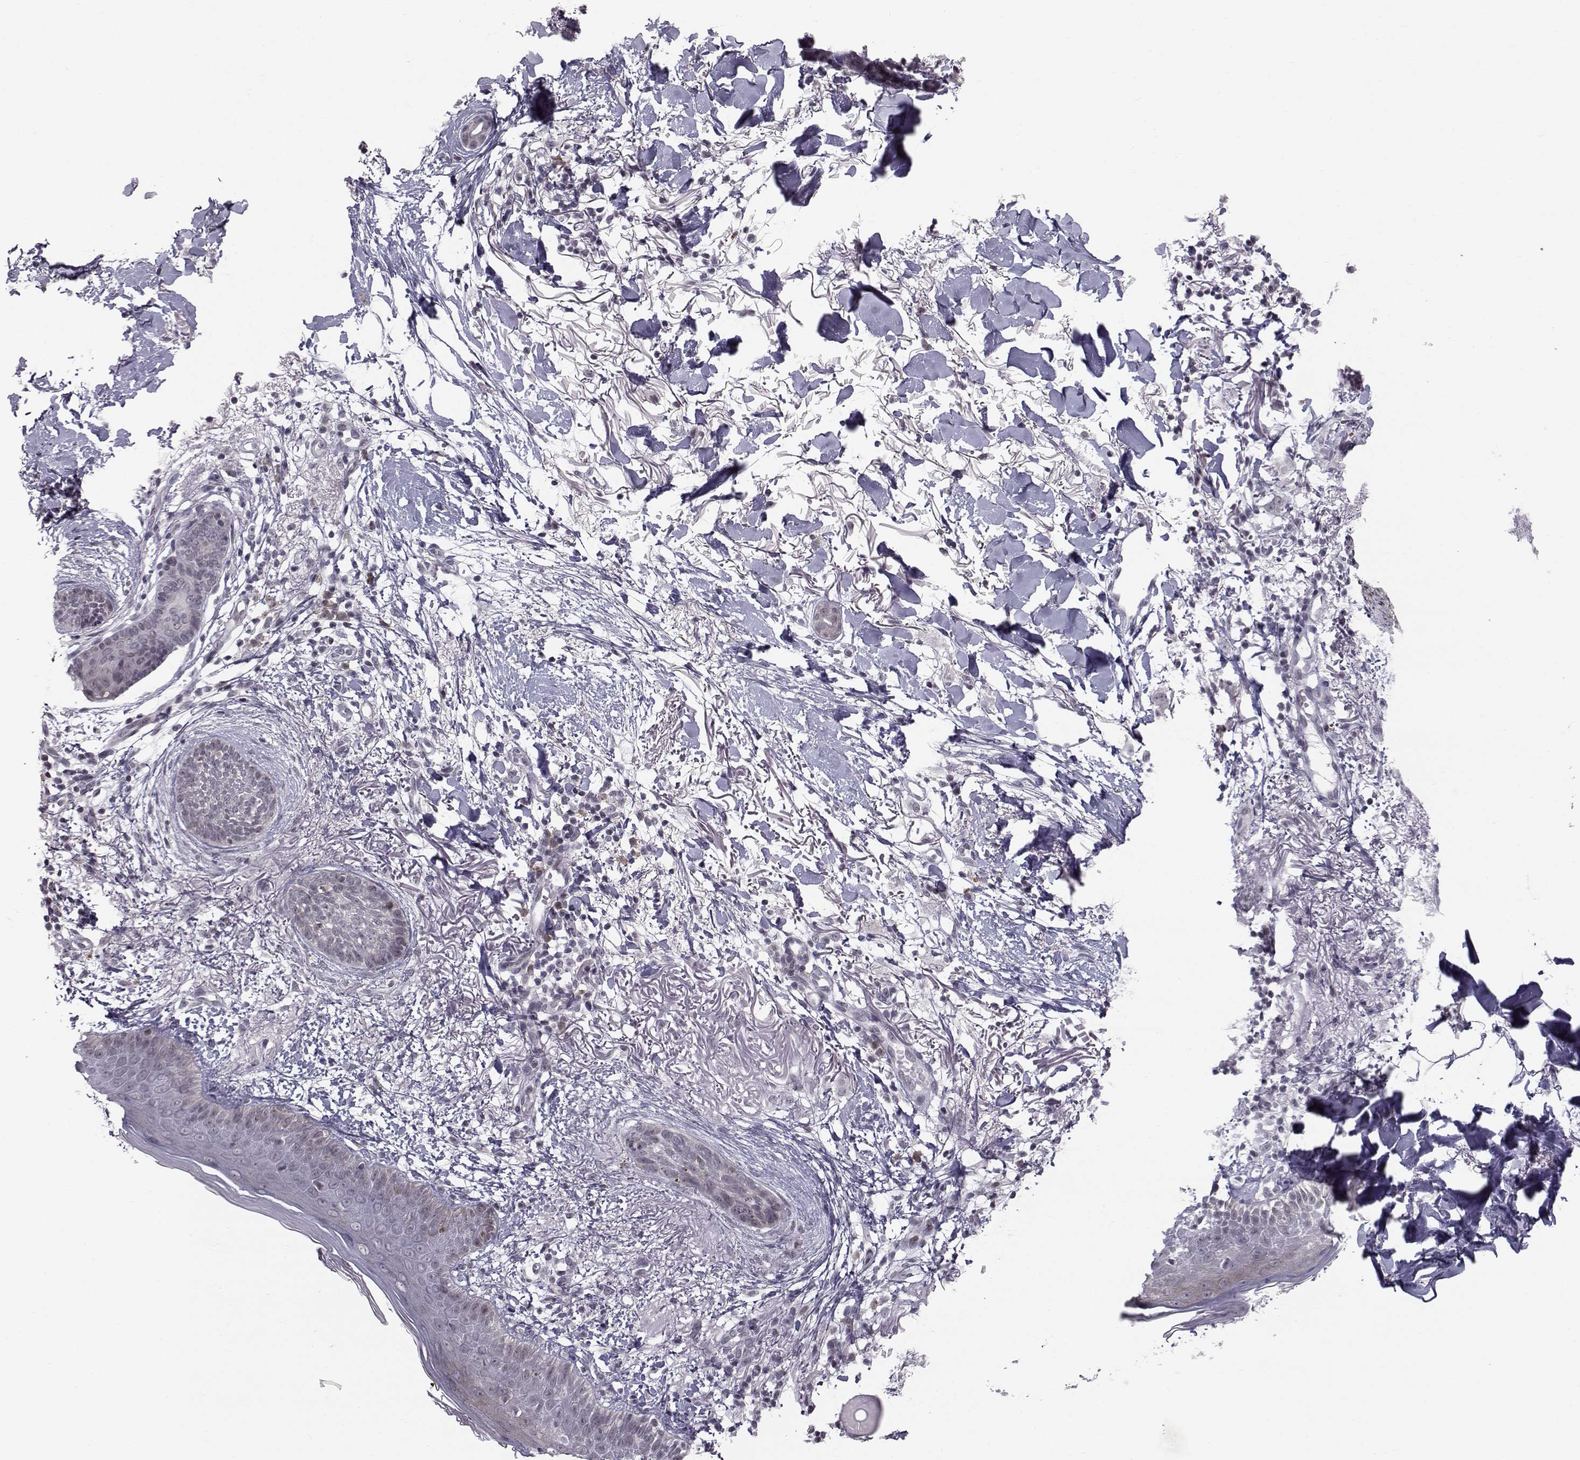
{"staining": {"intensity": "negative", "quantity": "none", "location": "none"}, "tissue": "skin cancer", "cell_type": "Tumor cells", "image_type": "cancer", "snomed": [{"axis": "morphology", "description": "Normal tissue, NOS"}, {"axis": "morphology", "description": "Basal cell carcinoma"}, {"axis": "topography", "description": "Skin"}], "caption": "Immunohistochemical staining of basal cell carcinoma (skin) demonstrates no significant positivity in tumor cells.", "gene": "MARCHF4", "patient": {"sex": "male", "age": 84}}